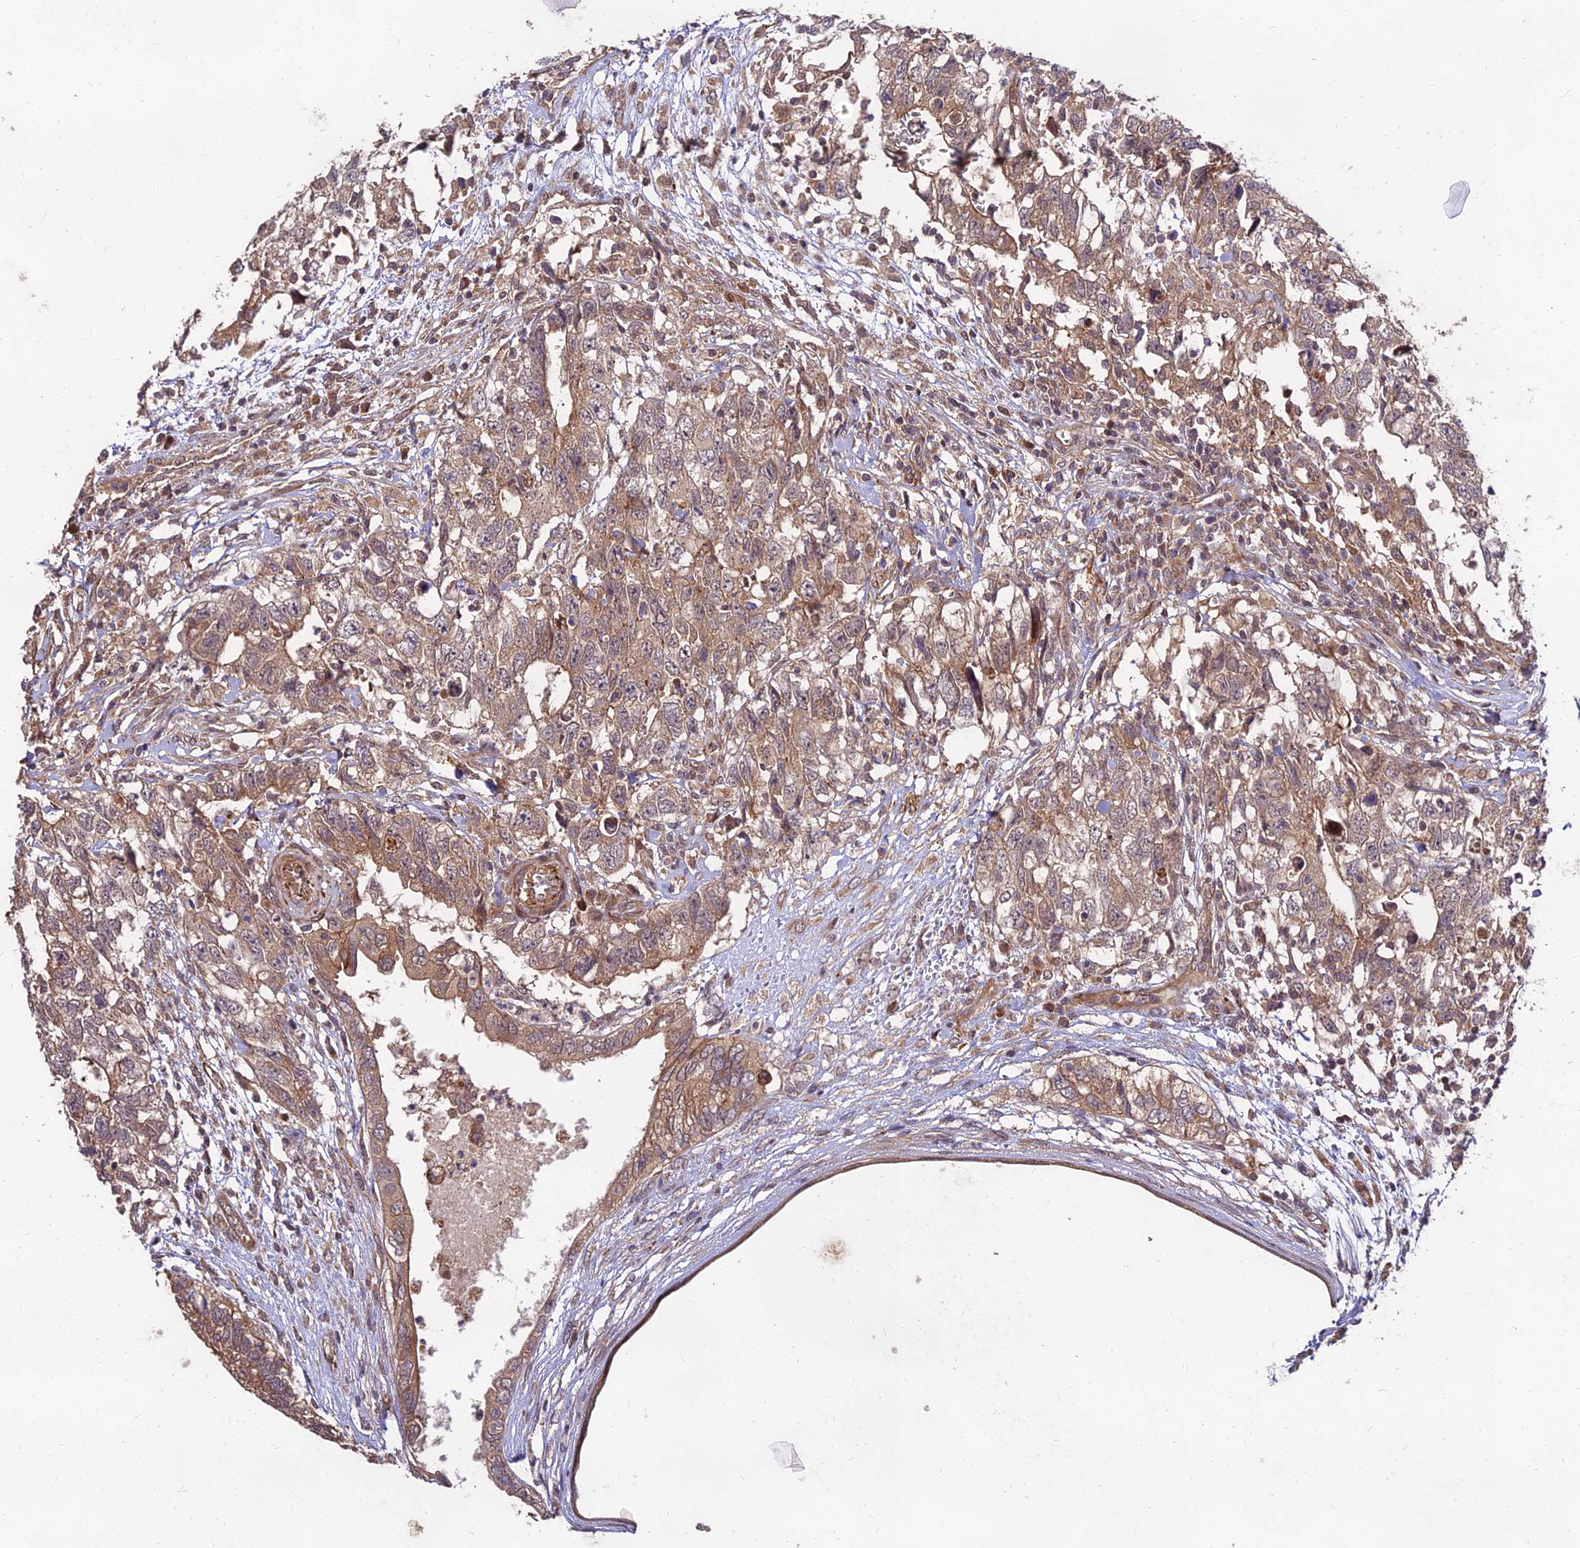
{"staining": {"intensity": "weak", "quantity": ">75%", "location": "cytoplasmic/membranous"}, "tissue": "testis cancer", "cell_type": "Tumor cells", "image_type": "cancer", "snomed": [{"axis": "morphology", "description": "Seminoma, NOS"}, {"axis": "morphology", "description": "Carcinoma, Embryonal, NOS"}, {"axis": "topography", "description": "Testis"}], "caption": "Immunohistochemistry photomicrograph of testis cancer (seminoma) stained for a protein (brown), which displays low levels of weak cytoplasmic/membranous positivity in approximately >75% of tumor cells.", "gene": "MKKS", "patient": {"sex": "male", "age": 29}}